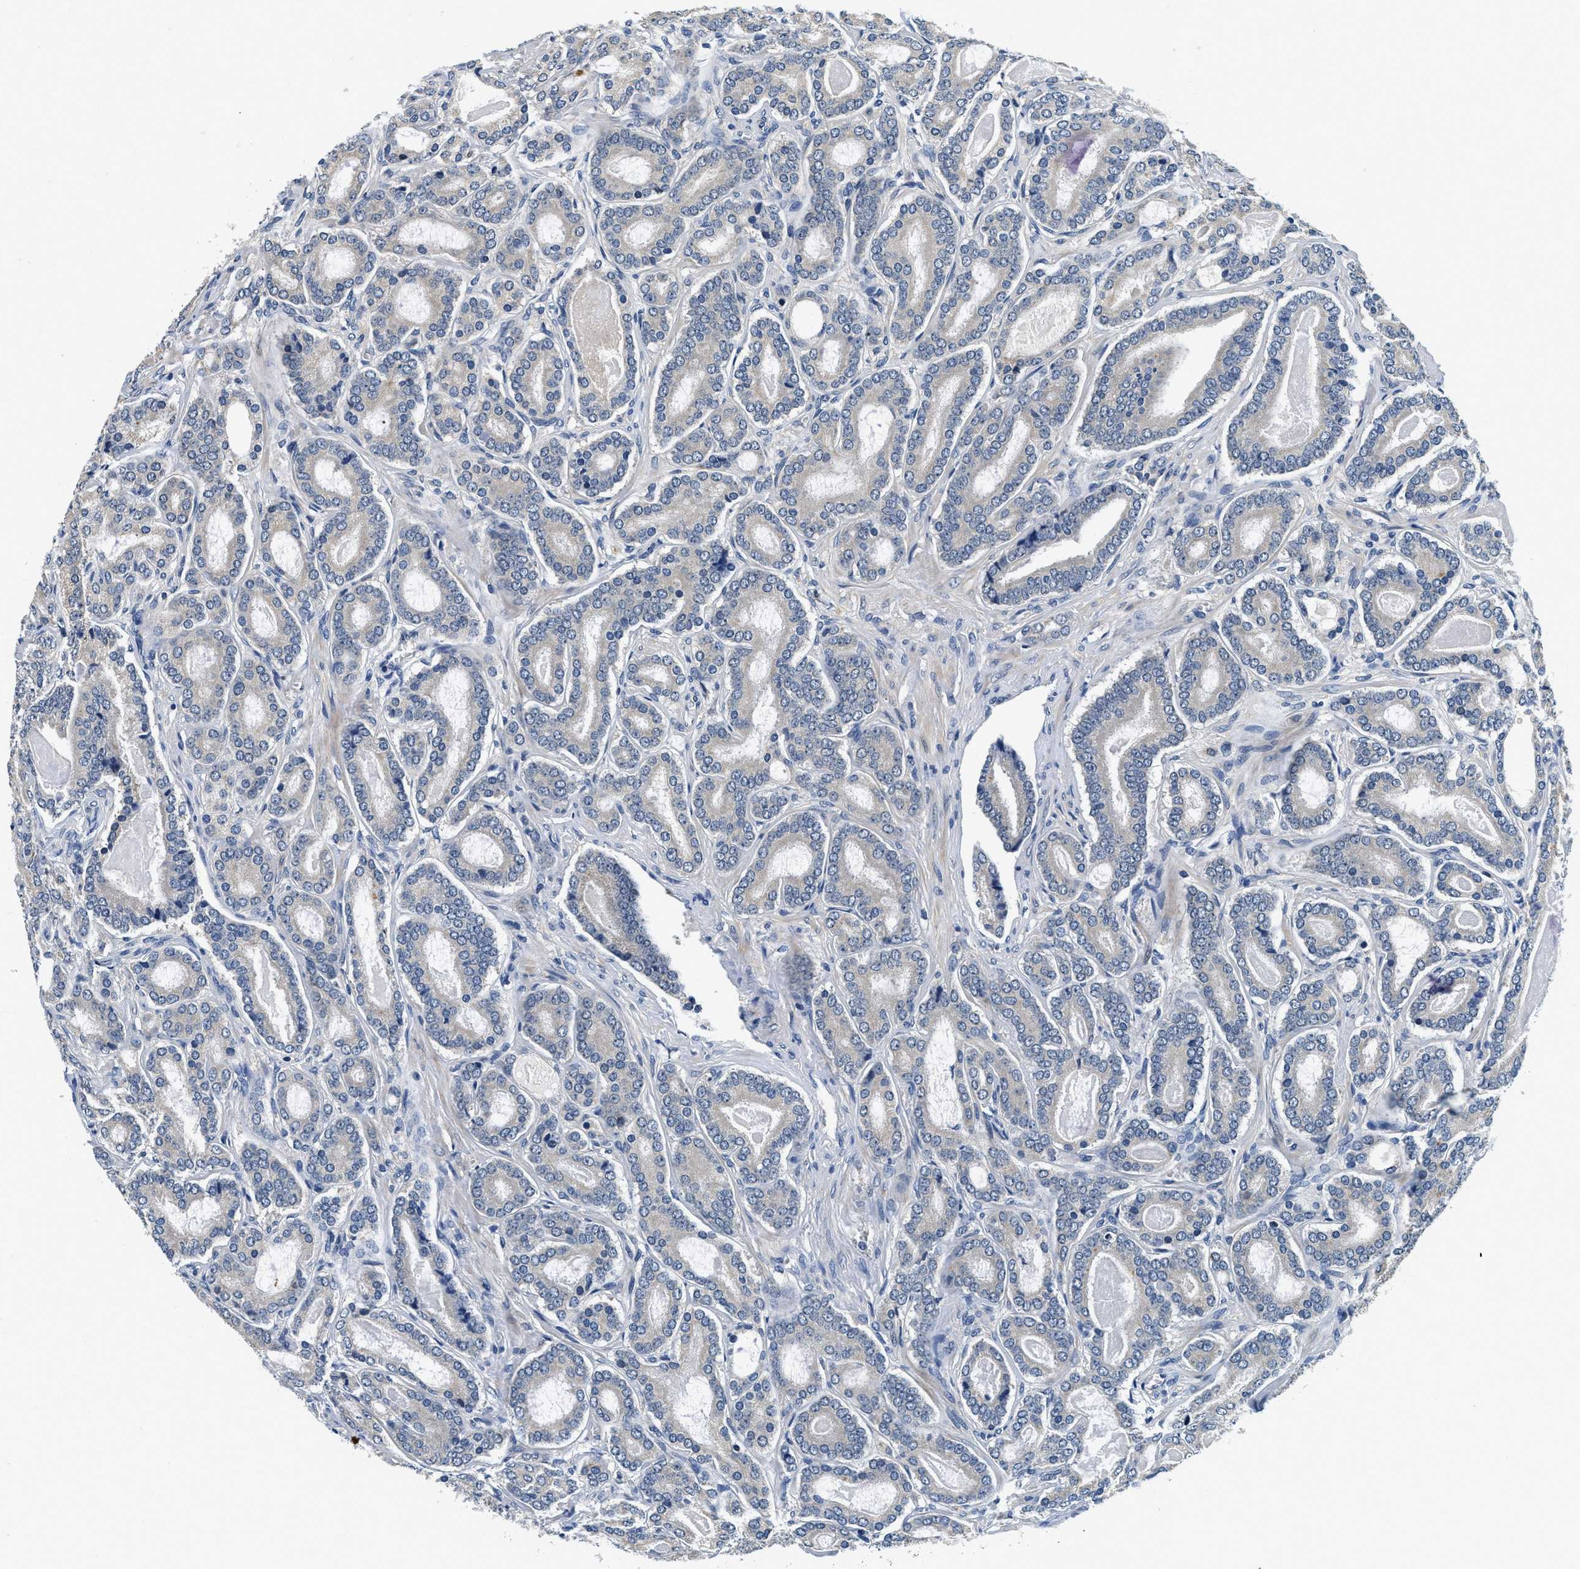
{"staining": {"intensity": "negative", "quantity": "none", "location": "none"}, "tissue": "prostate cancer", "cell_type": "Tumor cells", "image_type": "cancer", "snomed": [{"axis": "morphology", "description": "Adenocarcinoma, High grade"}, {"axis": "topography", "description": "Prostate"}], "caption": "Immunohistochemical staining of human high-grade adenocarcinoma (prostate) demonstrates no significant expression in tumor cells.", "gene": "ALDH3A2", "patient": {"sex": "male", "age": 60}}